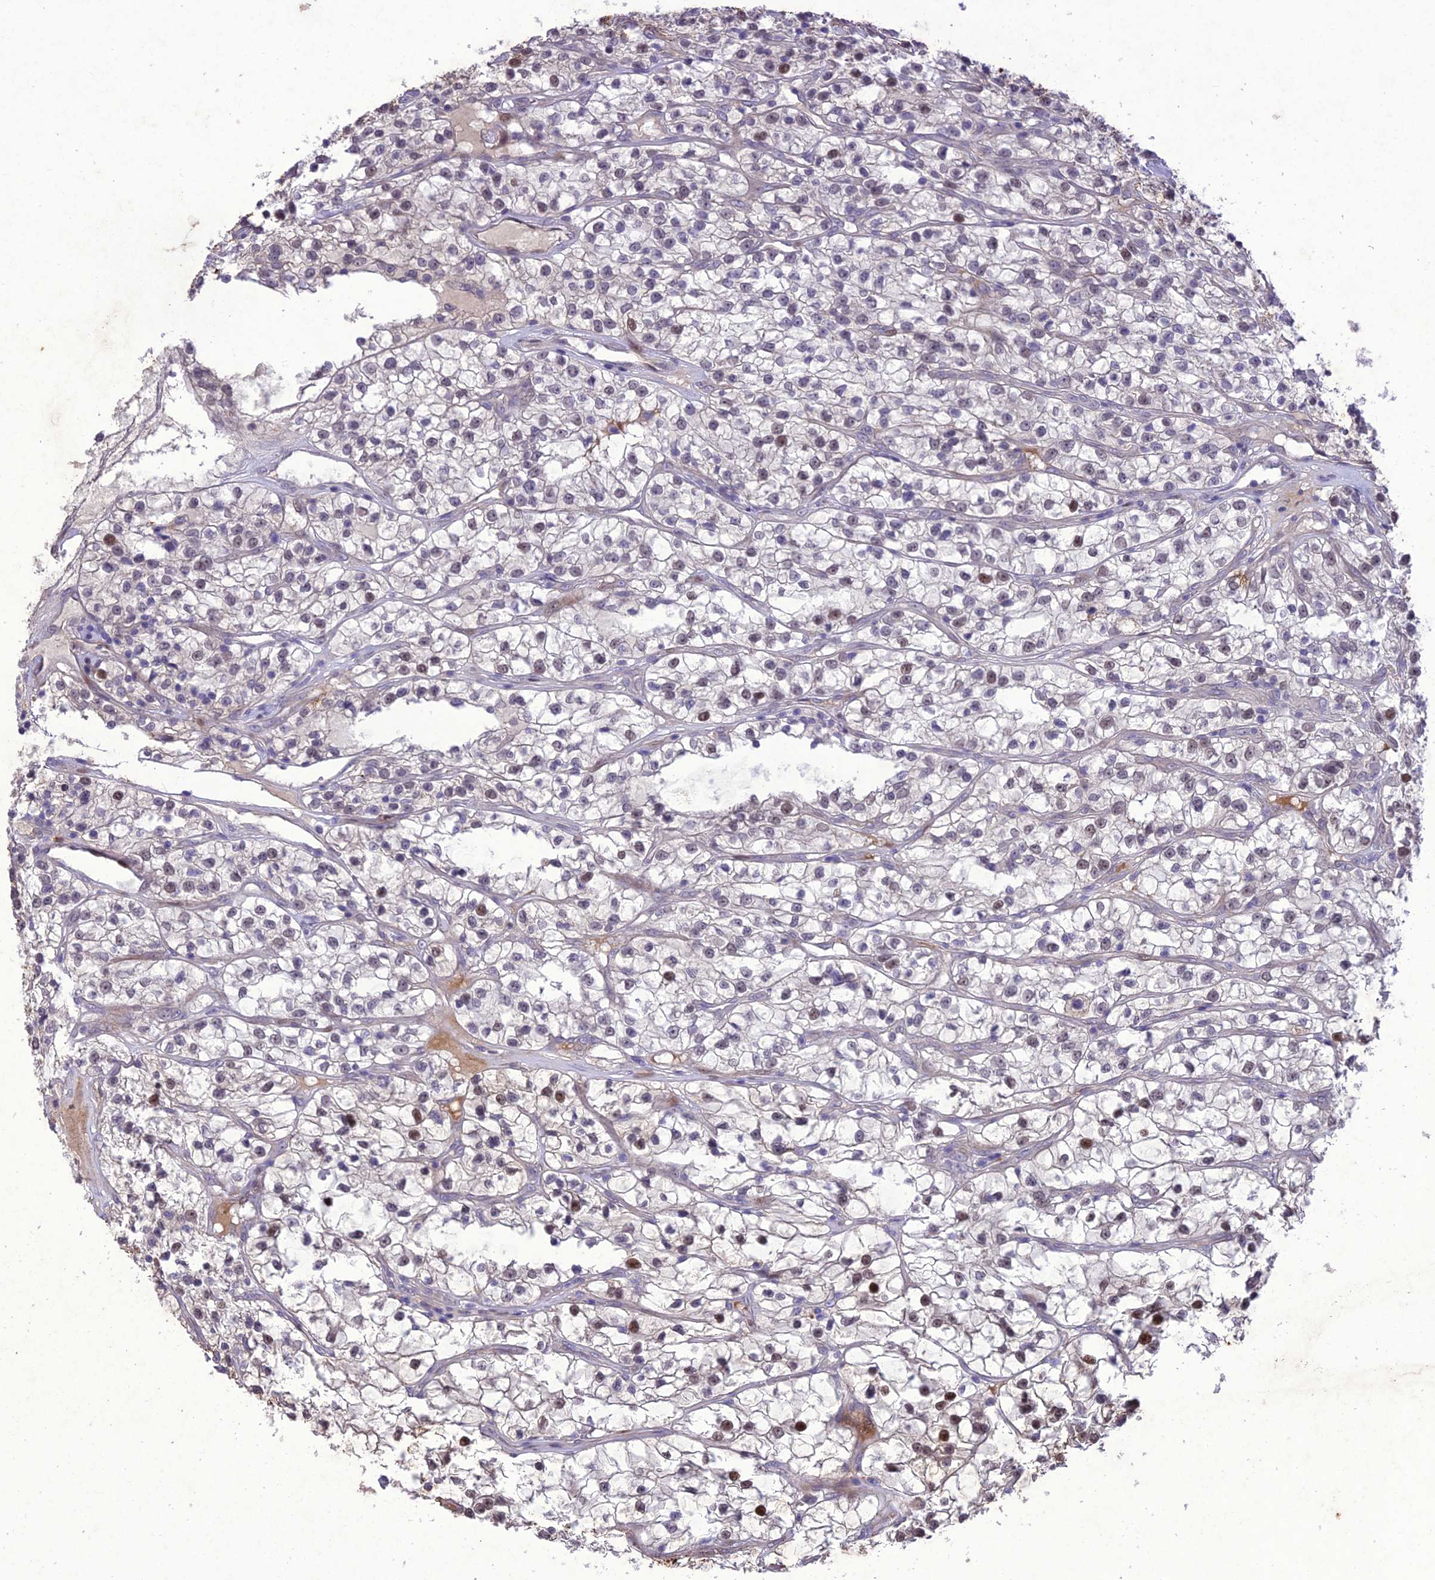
{"staining": {"intensity": "moderate", "quantity": "<25%", "location": "nuclear"}, "tissue": "renal cancer", "cell_type": "Tumor cells", "image_type": "cancer", "snomed": [{"axis": "morphology", "description": "Adenocarcinoma, NOS"}, {"axis": "topography", "description": "Kidney"}], "caption": "Immunohistochemical staining of renal cancer (adenocarcinoma) demonstrates low levels of moderate nuclear positivity in approximately <25% of tumor cells.", "gene": "ANKRD52", "patient": {"sex": "female", "age": 57}}